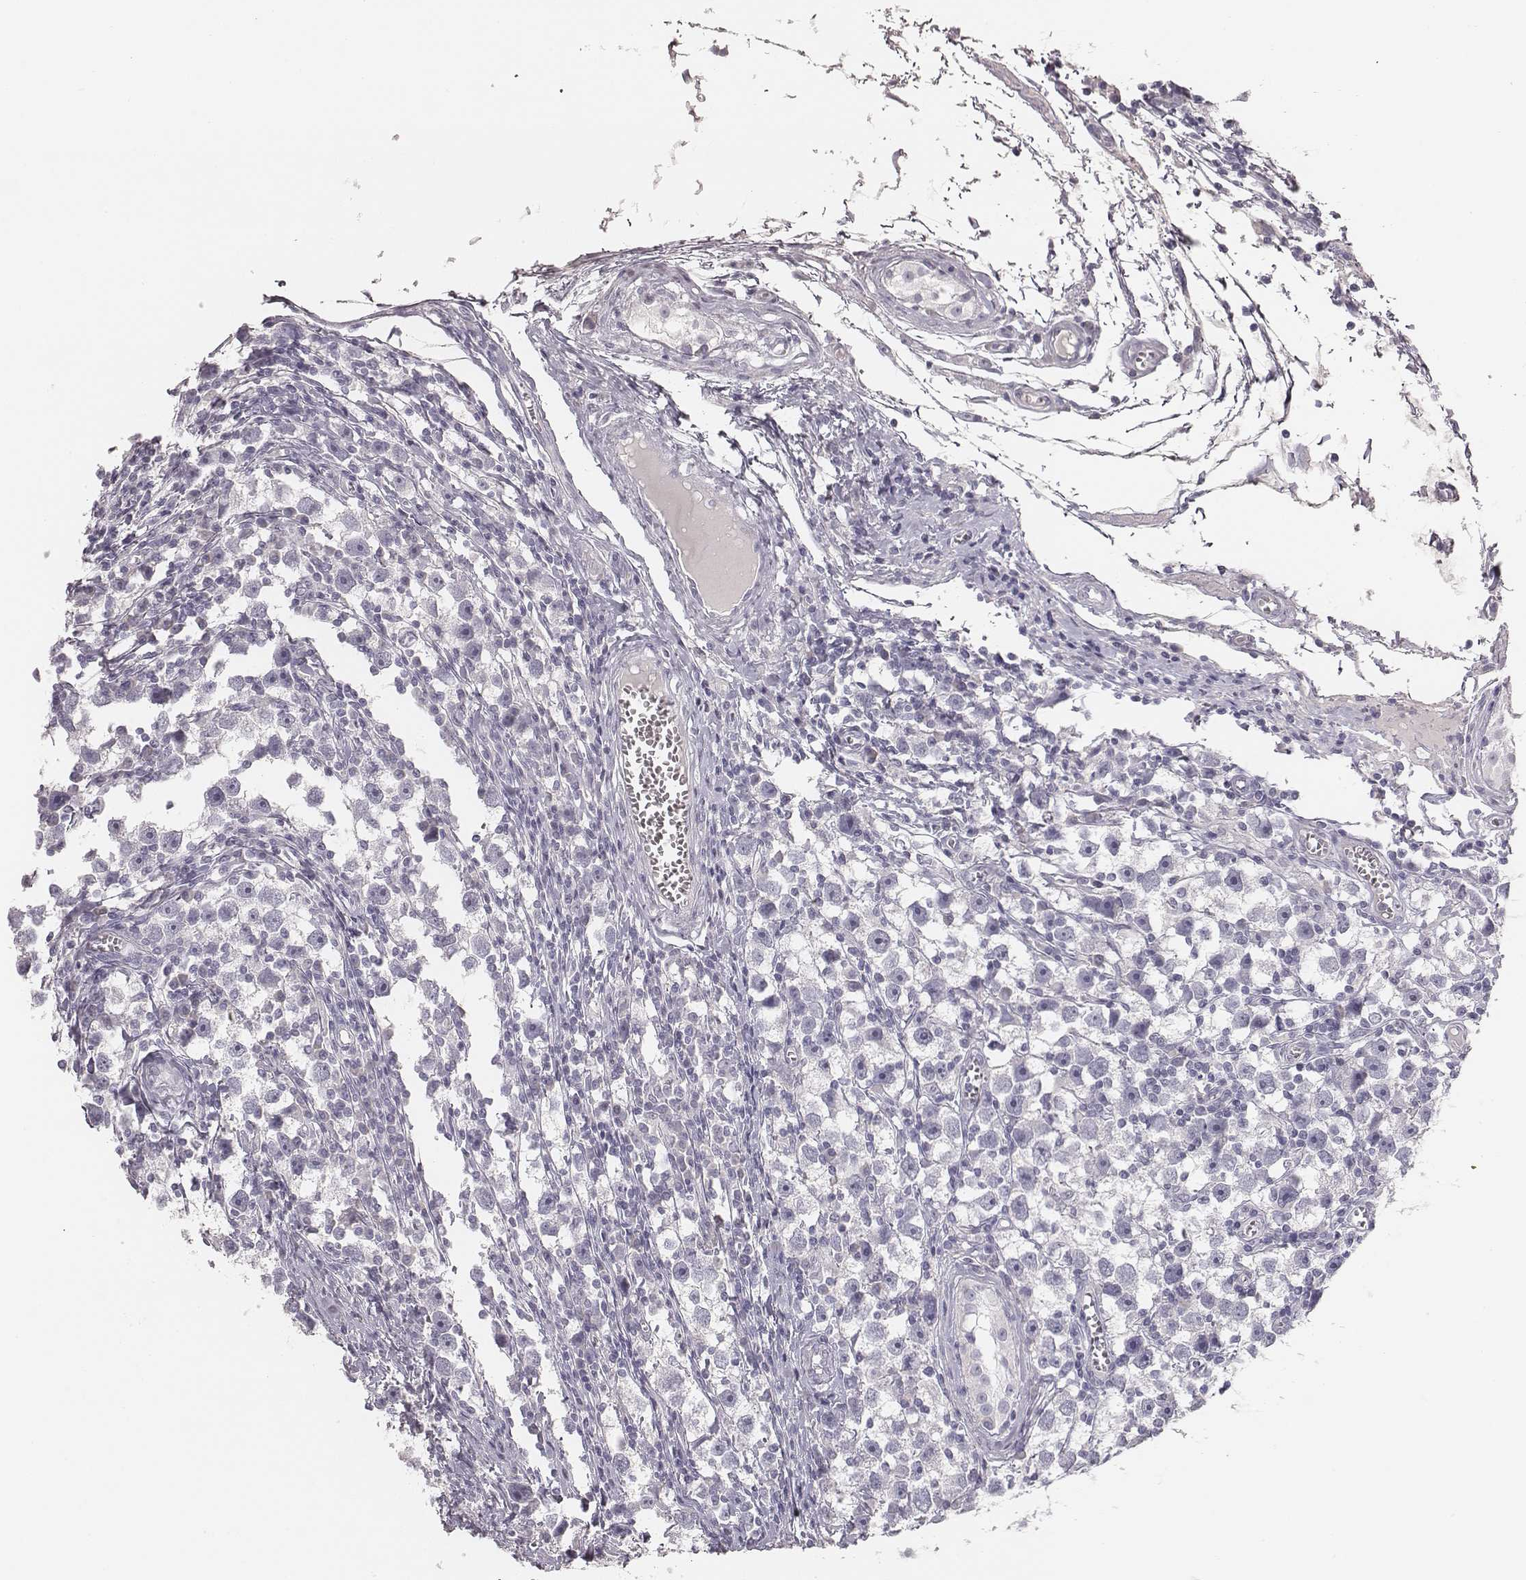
{"staining": {"intensity": "negative", "quantity": "none", "location": "none"}, "tissue": "testis cancer", "cell_type": "Tumor cells", "image_type": "cancer", "snomed": [{"axis": "morphology", "description": "Seminoma, NOS"}, {"axis": "topography", "description": "Testis"}], "caption": "A micrograph of human testis seminoma is negative for staining in tumor cells.", "gene": "MYH6", "patient": {"sex": "male", "age": 30}}